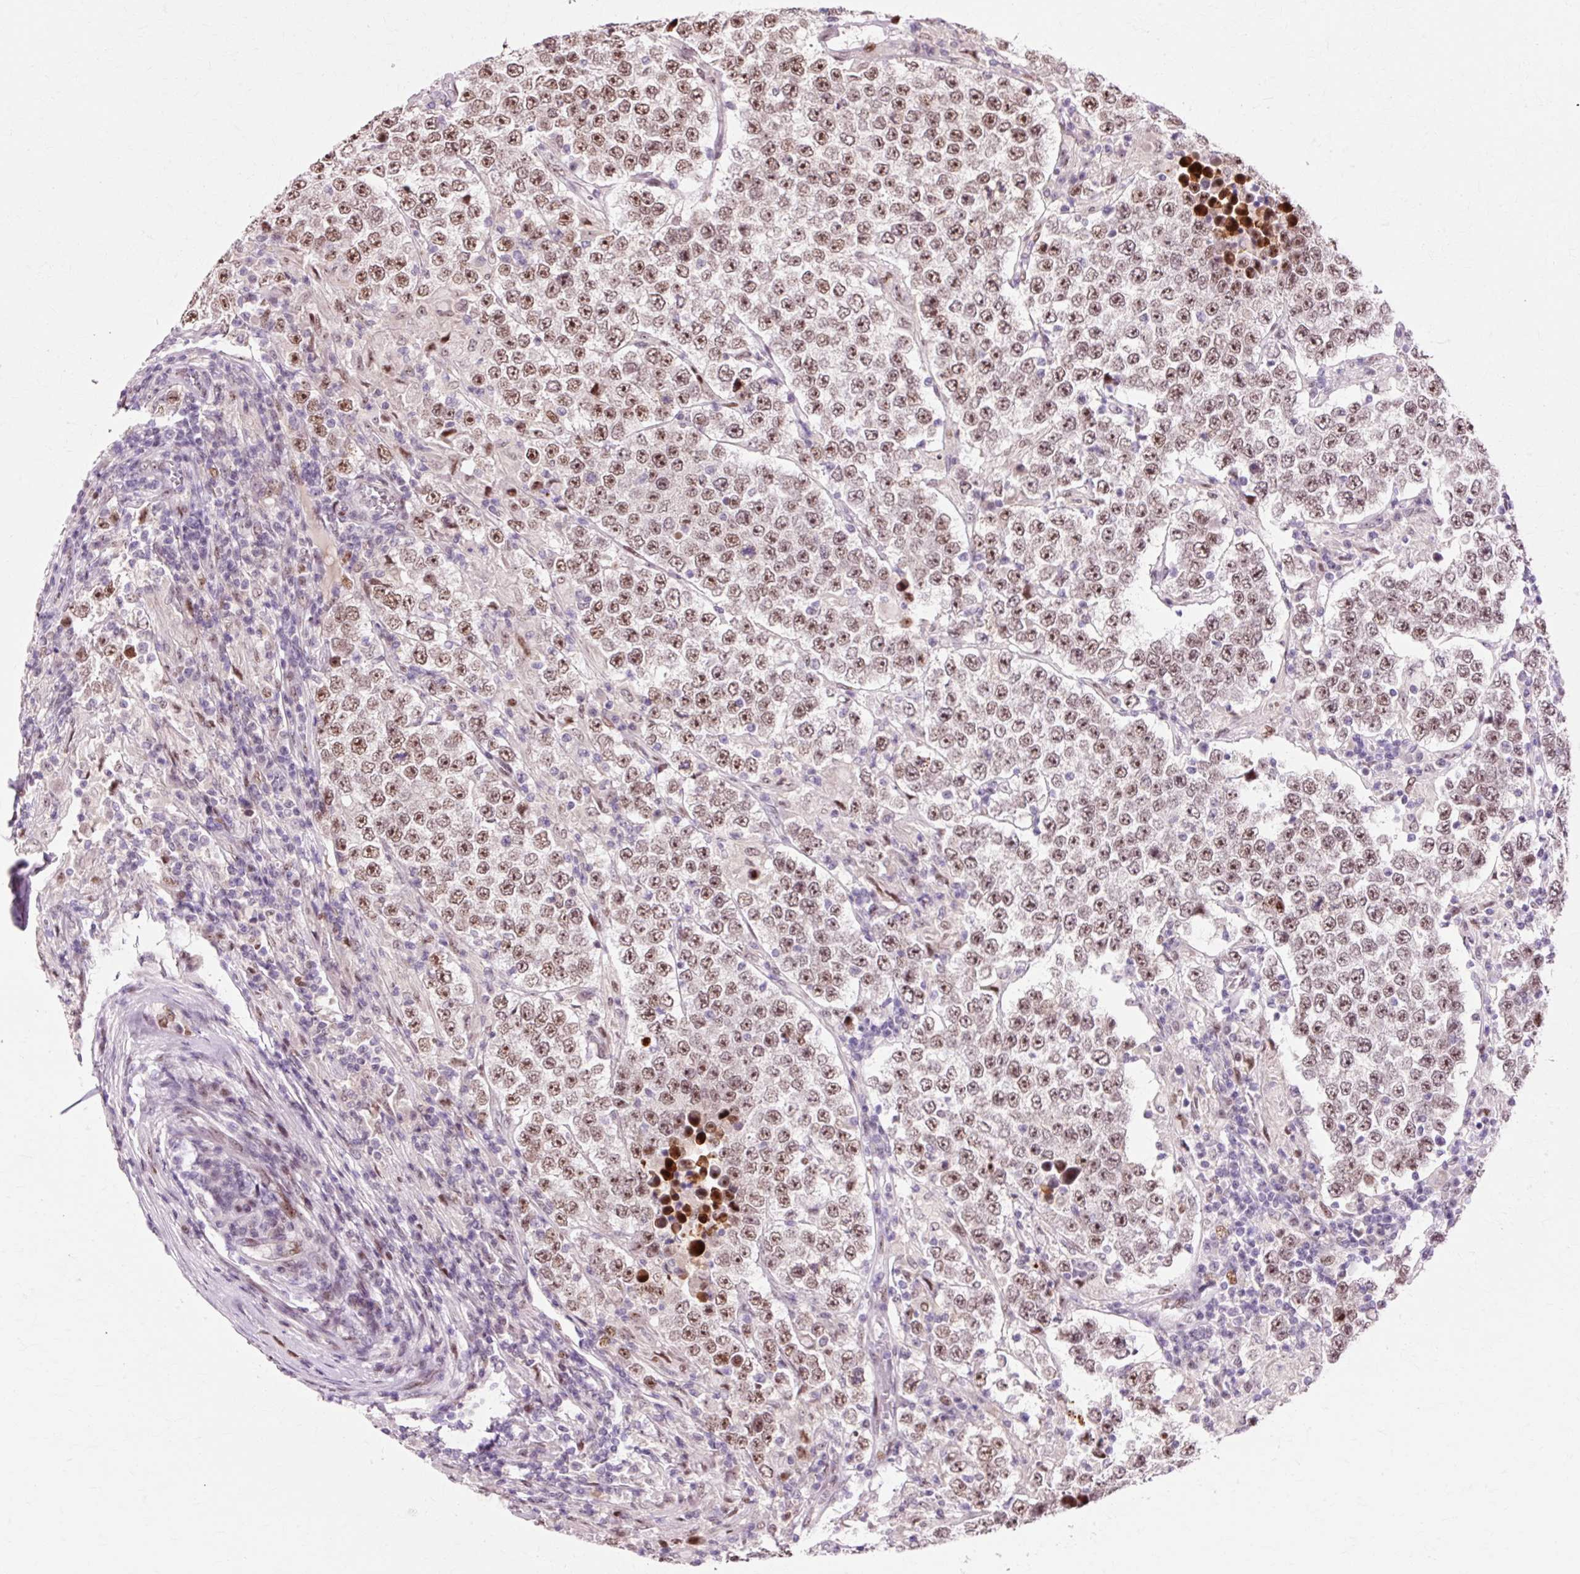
{"staining": {"intensity": "moderate", "quantity": ">75%", "location": "nuclear"}, "tissue": "testis cancer", "cell_type": "Tumor cells", "image_type": "cancer", "snomed": [{"axis": "morphology", "description": "Normal tissue, NOS"}, {"axis": "morphology", "description": "Urothelial carcinoma, High grade"}, {"axis": "morphology", "description": "Seminoma, NOS"}, {"axis": "morphology", "description": "Carcinoma, Embryonal, NOS"}, {"axis": "topography", "description": "Urinary bladder"}, {"axis": "topography", "description": "Testis"}], "caption": "Protein staining exhibits moderate nuclear staining in approximately >75% of tumor cells in testis cancer (embryonal carcinoma).", "gene": "MACROD2", "patient": {"sex": "male", "age": 41}}